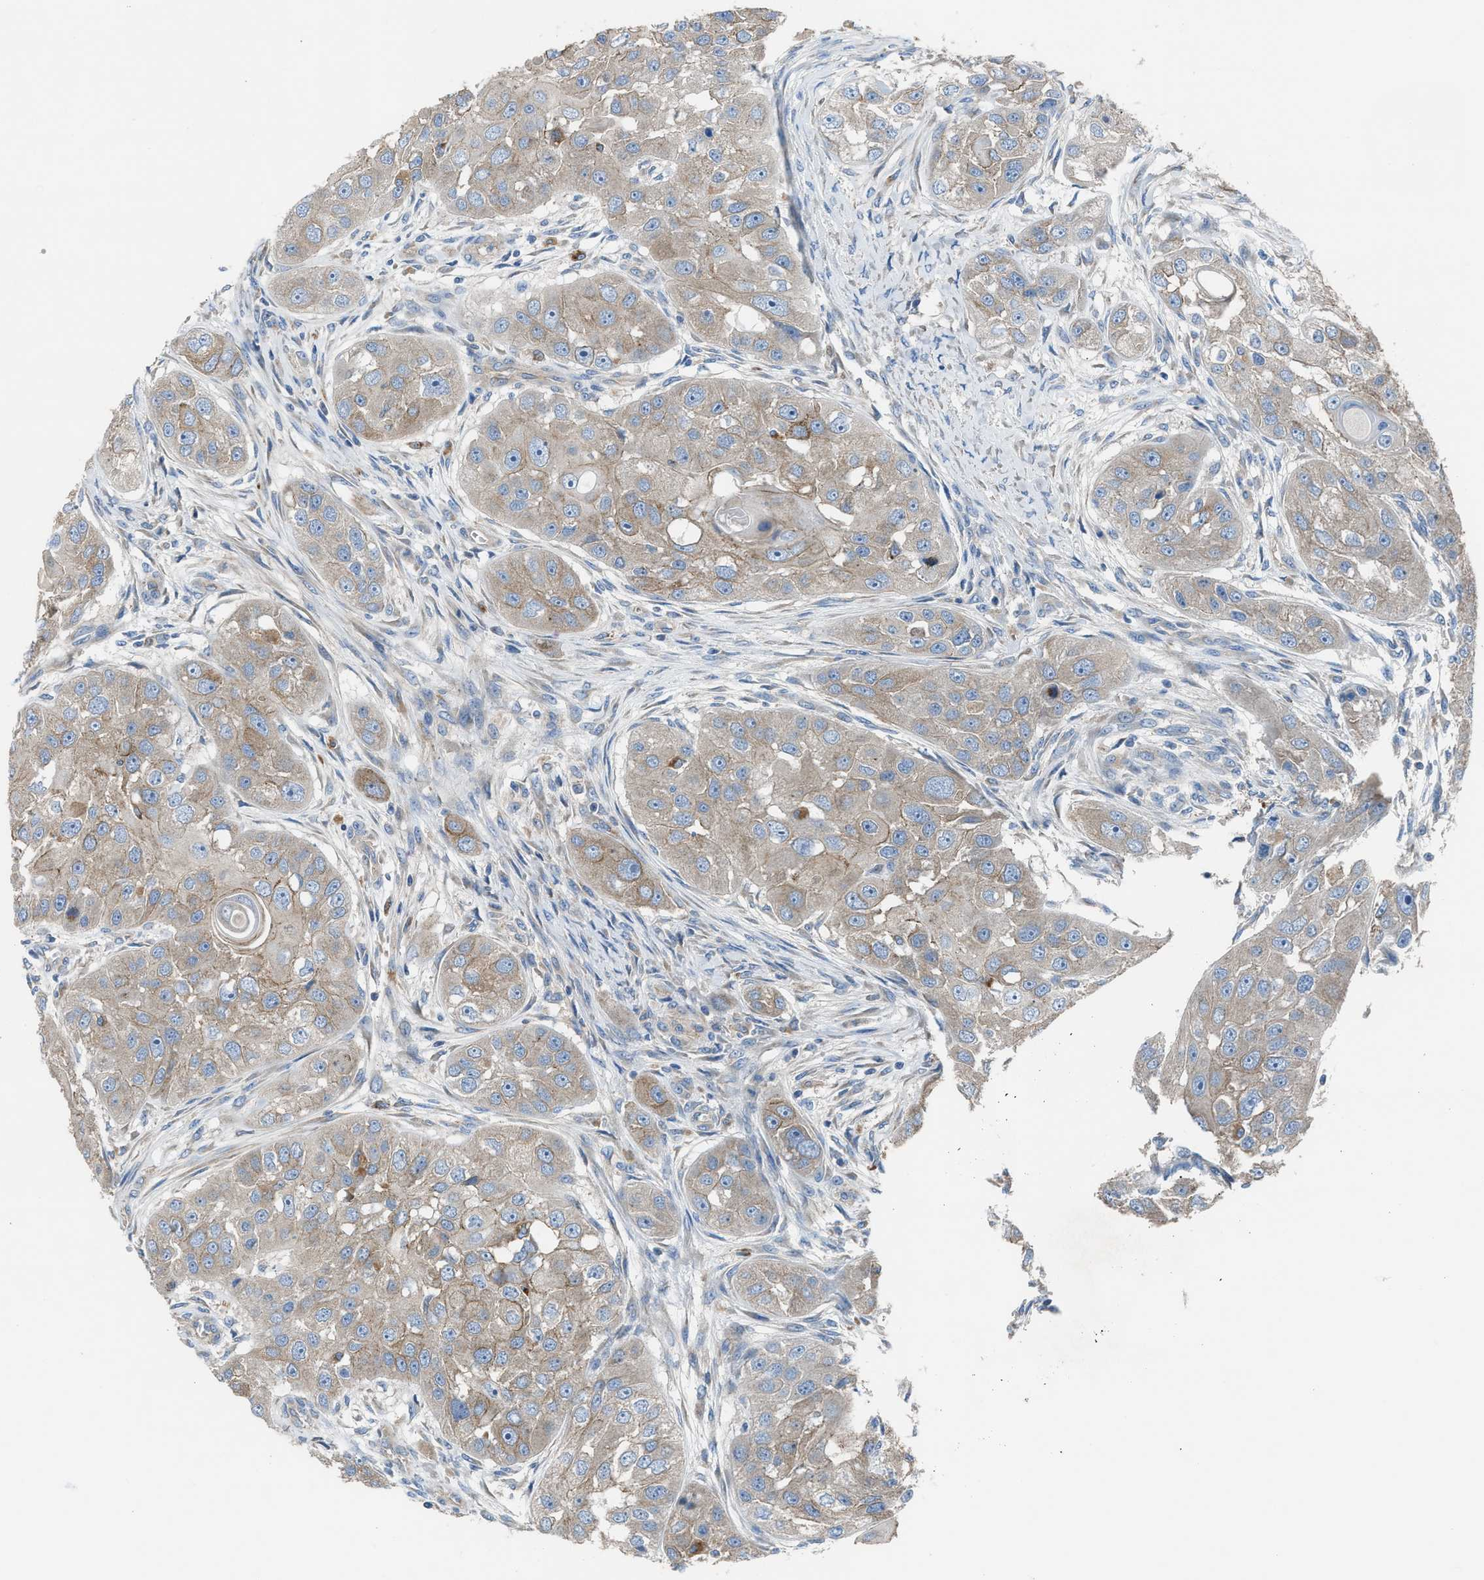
{"staining": {"intensity": "weak", "quantity": "25%-75%", "location": "cytoplasmic/membranous"}, "tissue": "head and neck cancer", "cell_type": "Tumor cells", "image_type": "cancer", "snomed": [{"axis": "morphology", "description": "Normal tissue, NOS"}, {"axis": "morphology", "description": "Squamous cell carcinoma, NOS"}, {"axis": "topography", "description": "Skeletal muscle"}, {"axis": "topography", "description": "Head-Neck"}], "caption": "Weak cytoplasmic/membranous positivity for a protein is identified in approximately 25%-75% of tumor cells of head and neck cancer using IHC.", "gene": "AOAH", "patient": {"sex": "male", "age": 51}}